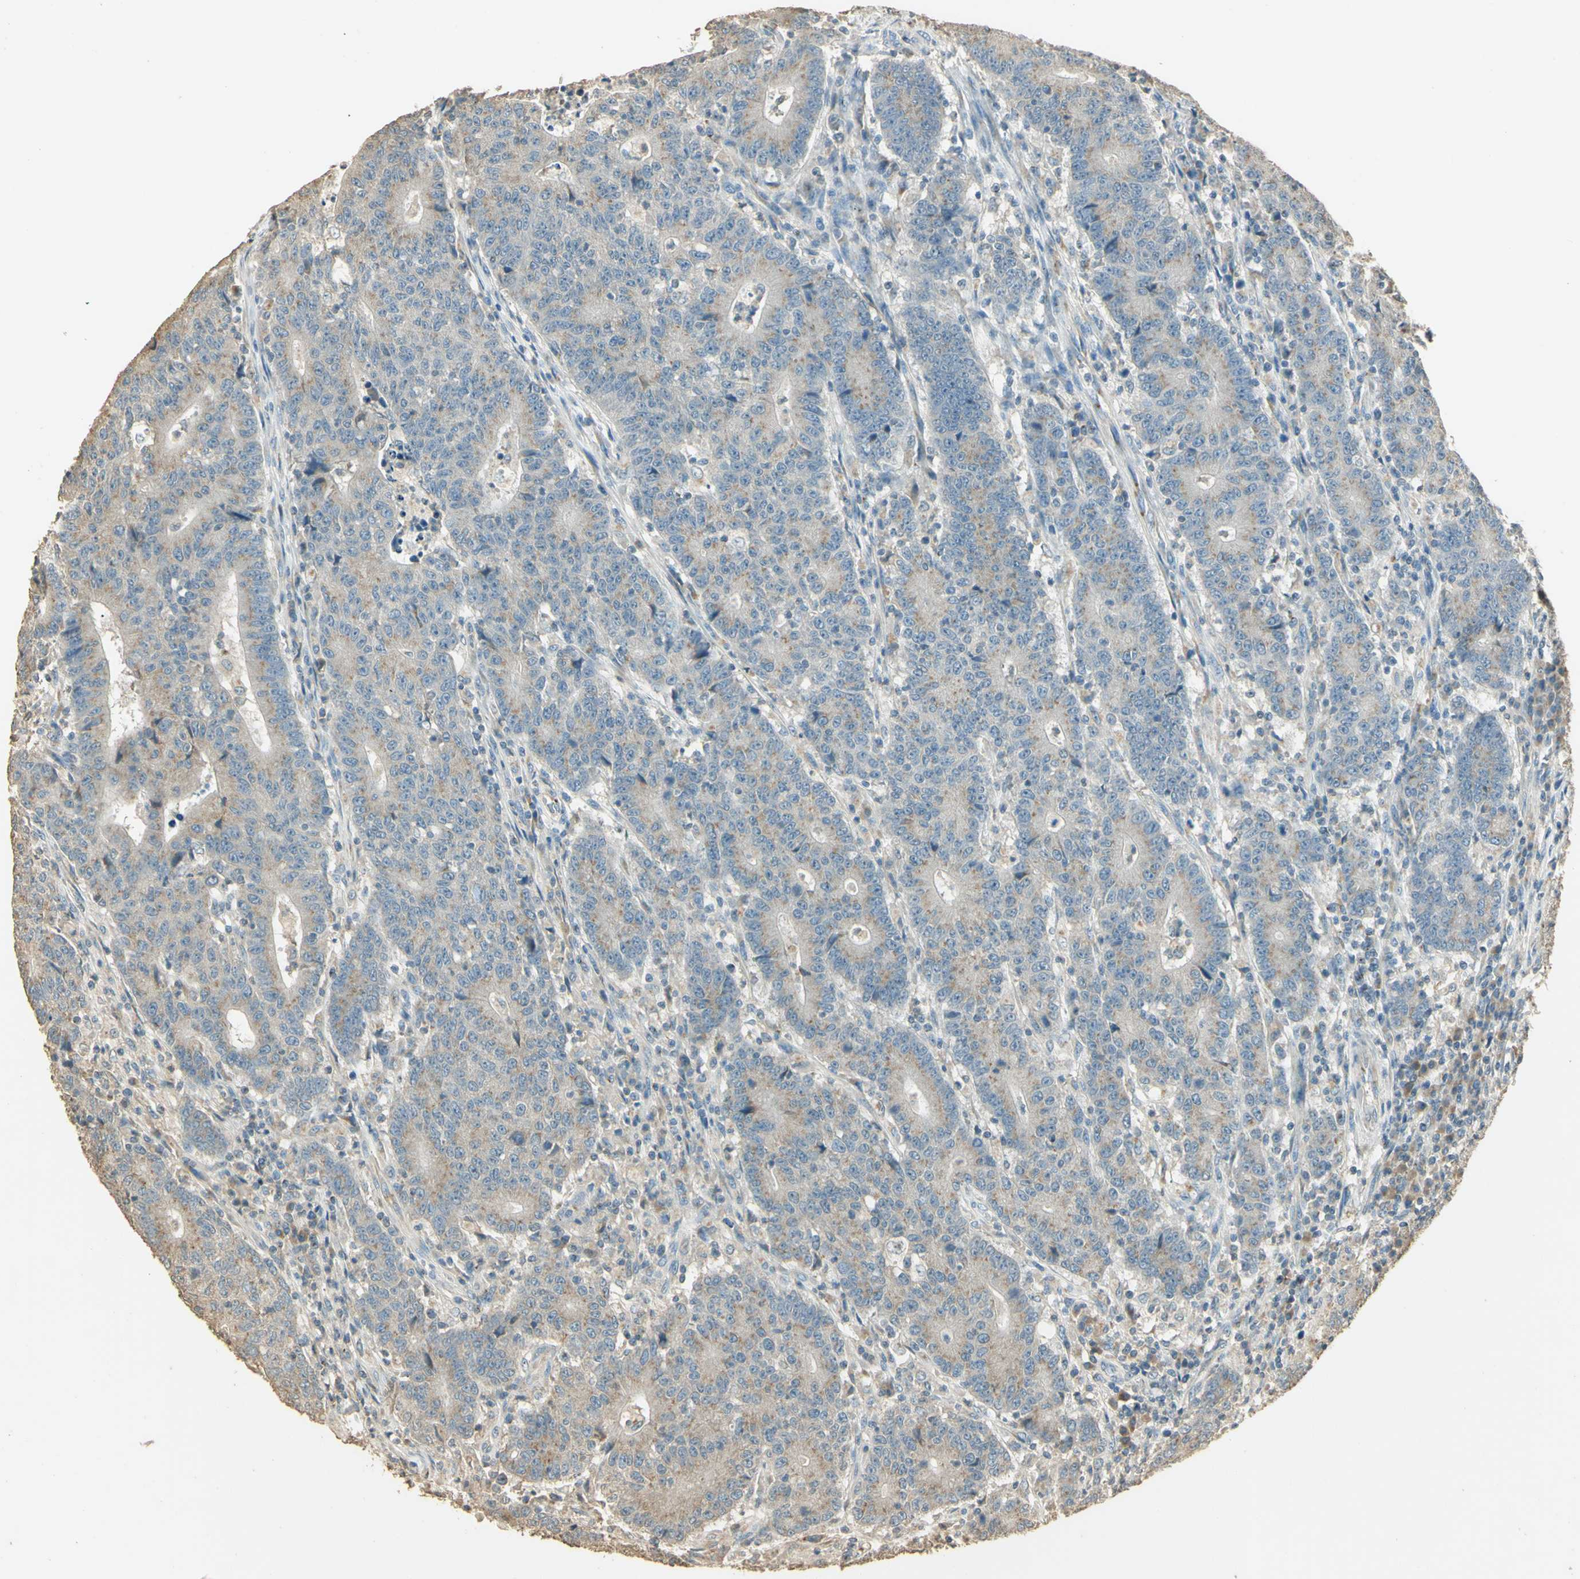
{"staining": {"intensity": "weak", "quantity": "25%-75%", "location": "cytoplasmic/membranous"}, "tissue": "colorectal cancer", "cell_type": "Tumor cells", "image_type": "cancer", "snomed": [{"axis": "morphology", "description": "Normal tissue, NOS"}, {"axis": "morphology", "description": "Adenocarcinoma, NOS"}, {"axis": "topography", "description": "Colon"}], "caption": "Colorectal cancer (adenocarcinoma) tissue demonstrates weak cytoplasmic/membranous positivity in approximately 25%-75% of tumor cells, visualized by immunohistochemistry.", "gene": "UXS1", "patient": {"sex": "female", "age": 75}}